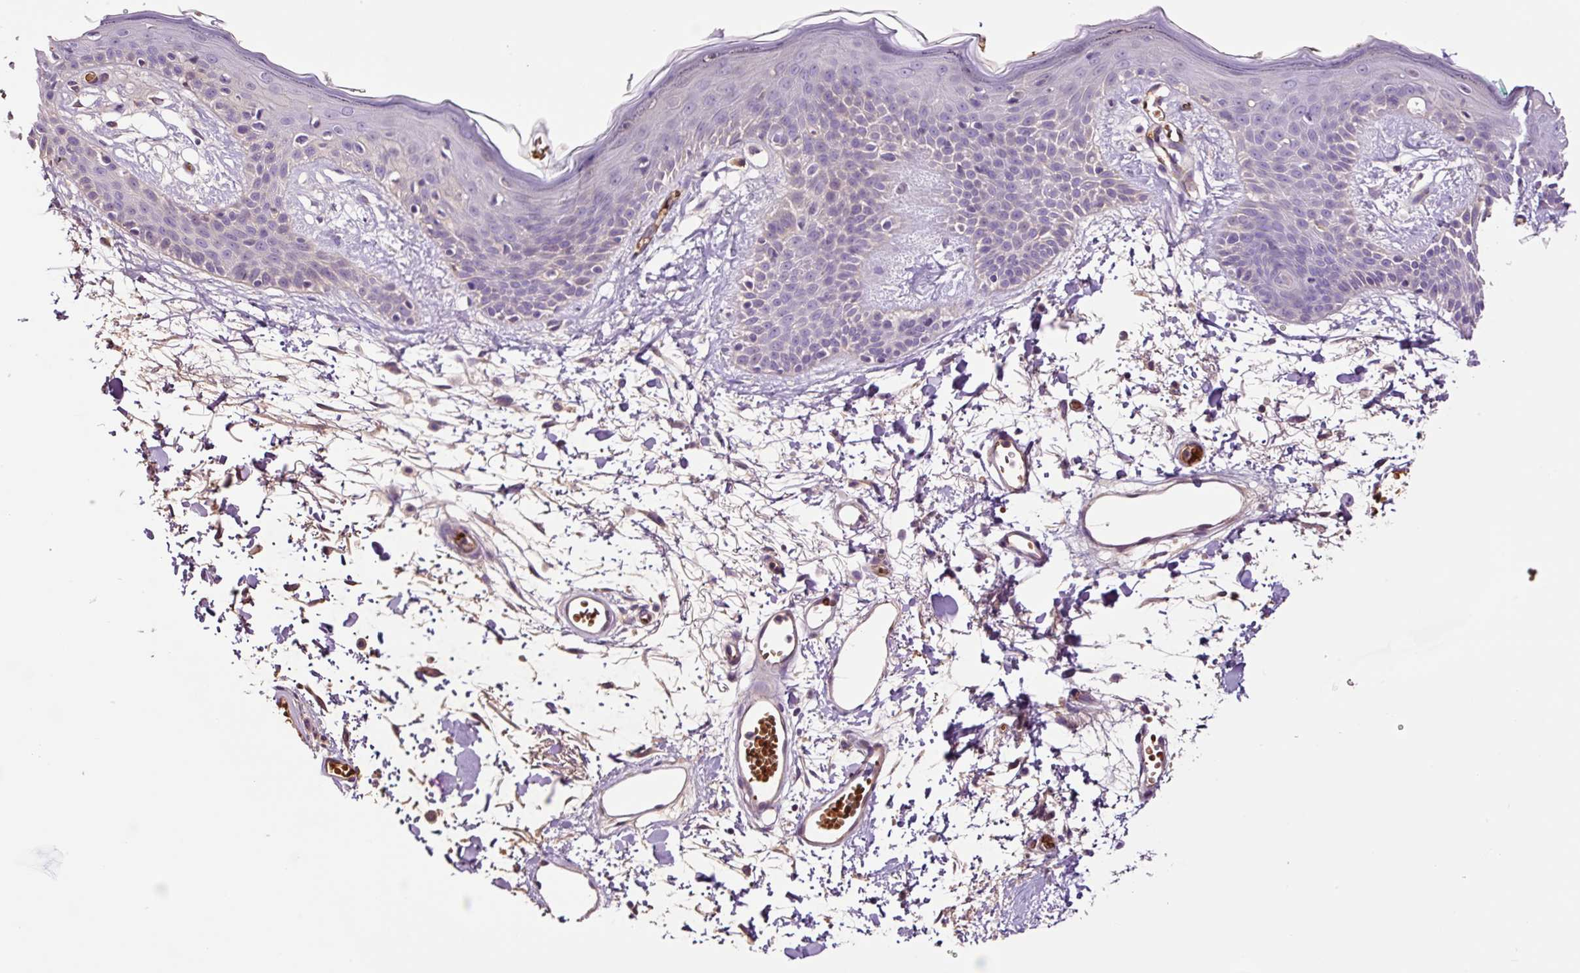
{"staining": {"intensity": "weak", "quantity": "<25%", "location": "cytoplasmic/membranous"}, "tissue": "skin", "cell_type": "Fibroblasts", "image_type": "normal", "snomed": [{"axis": "morphology", "description": "Normal tissue, NOS"}, {"axis": "topography", "description": "Skin"}], "caption": "Protein analysis of normal skin reveals no significant expression in fibroblasts. (Immunohistochemistry, brightfield microscopy, high magnification).", "gene": "TMEM235", "patient": {"sex": "male", "age": 79}}